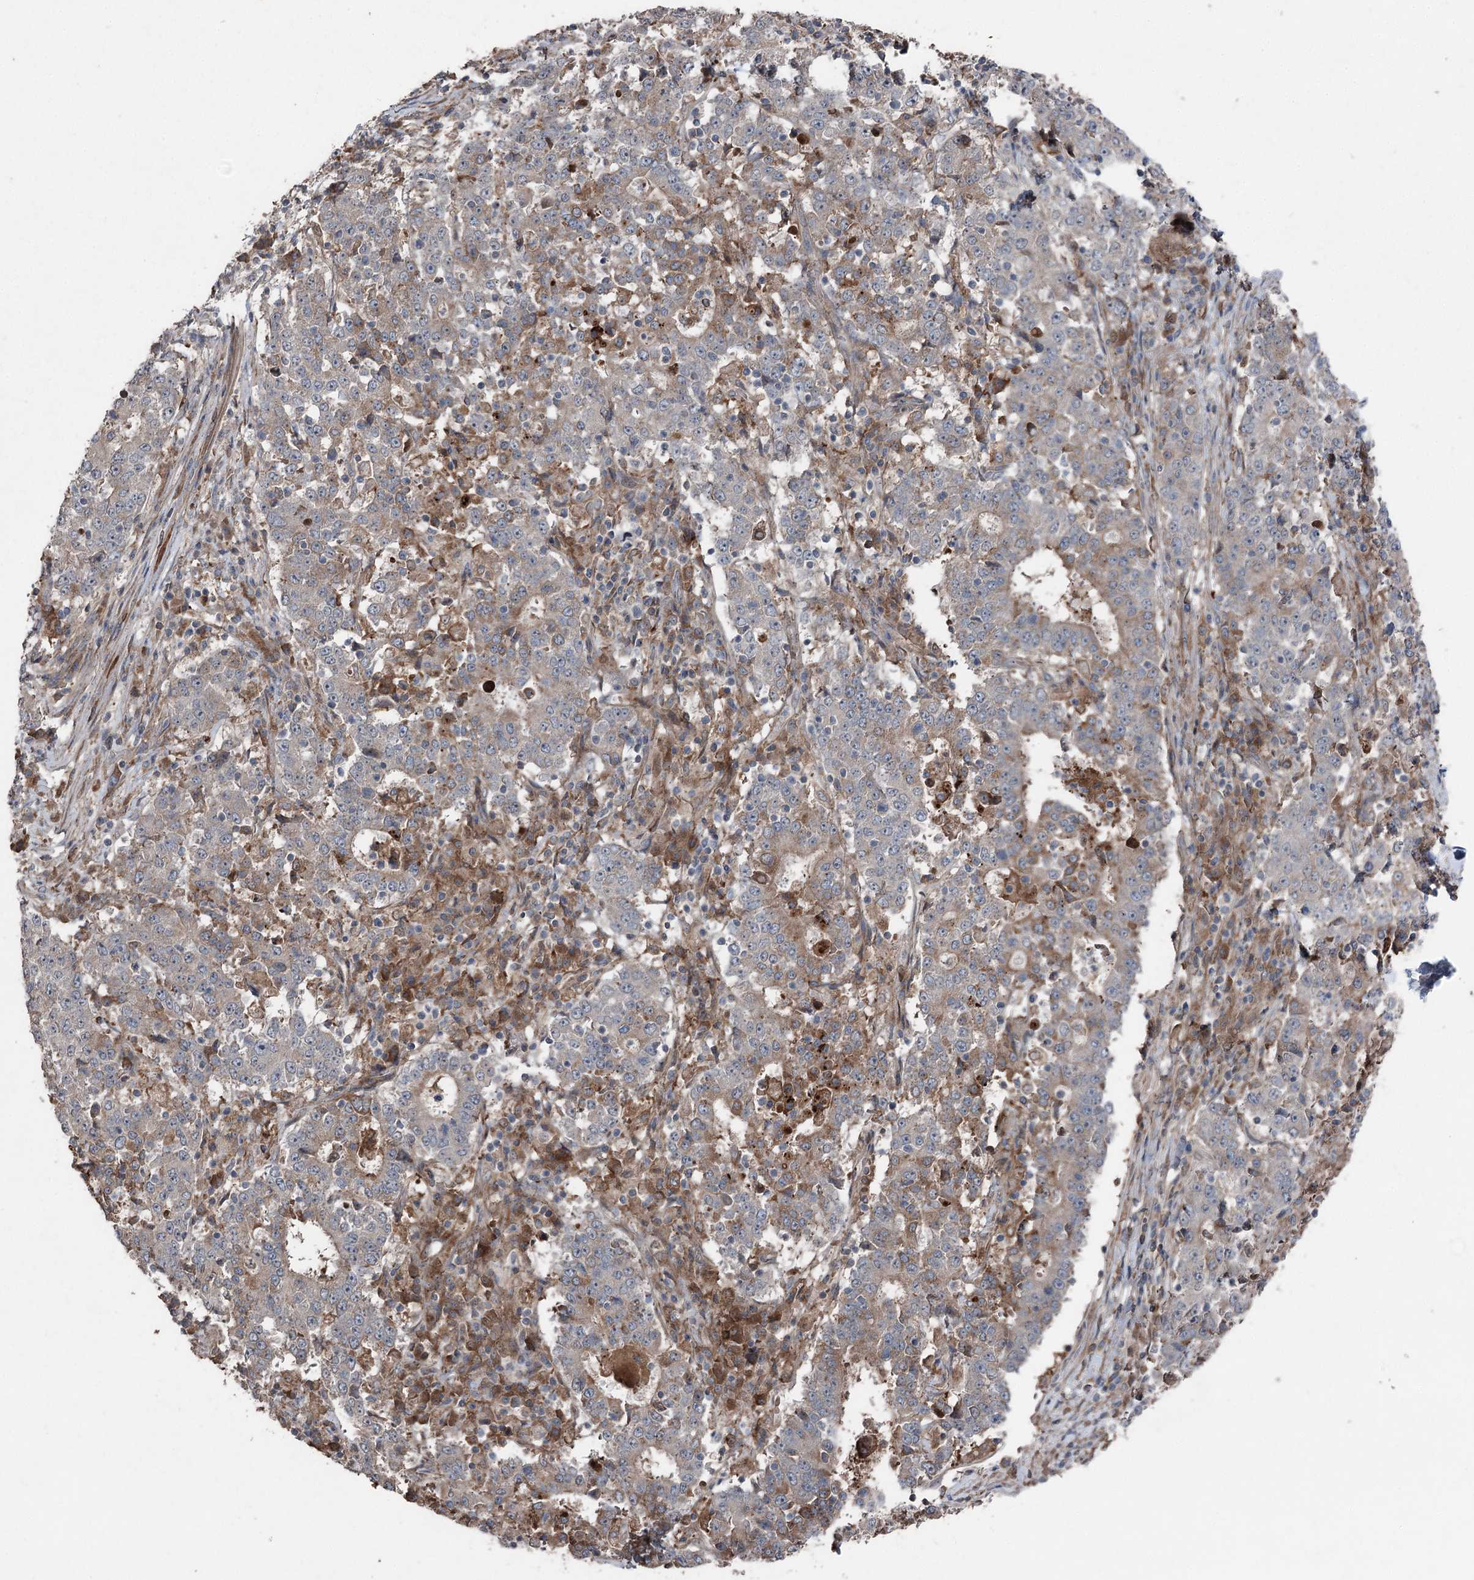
{"staining": {"intensity": "weak", "quantity": "25%-75%", "location": "cytoplasmic/membranous"}, "tissue": "stomach cancer", "cell_type": "Tumor cells", "image_type": "cancer", "snomed": [{"axis": "morphology", "description": "Adenocarcinoma, NOS"}, {"axis": "topography", "description": "Stomach"}], "caption": "Protein staining reveals weak cytoplasmic/membranous positivity in approximately 25%-75% of tumor cells in adenocarcinoma (stomach).", "gene": "MAPK8IP2", "patient": {"sex": "male", "age": 59}}